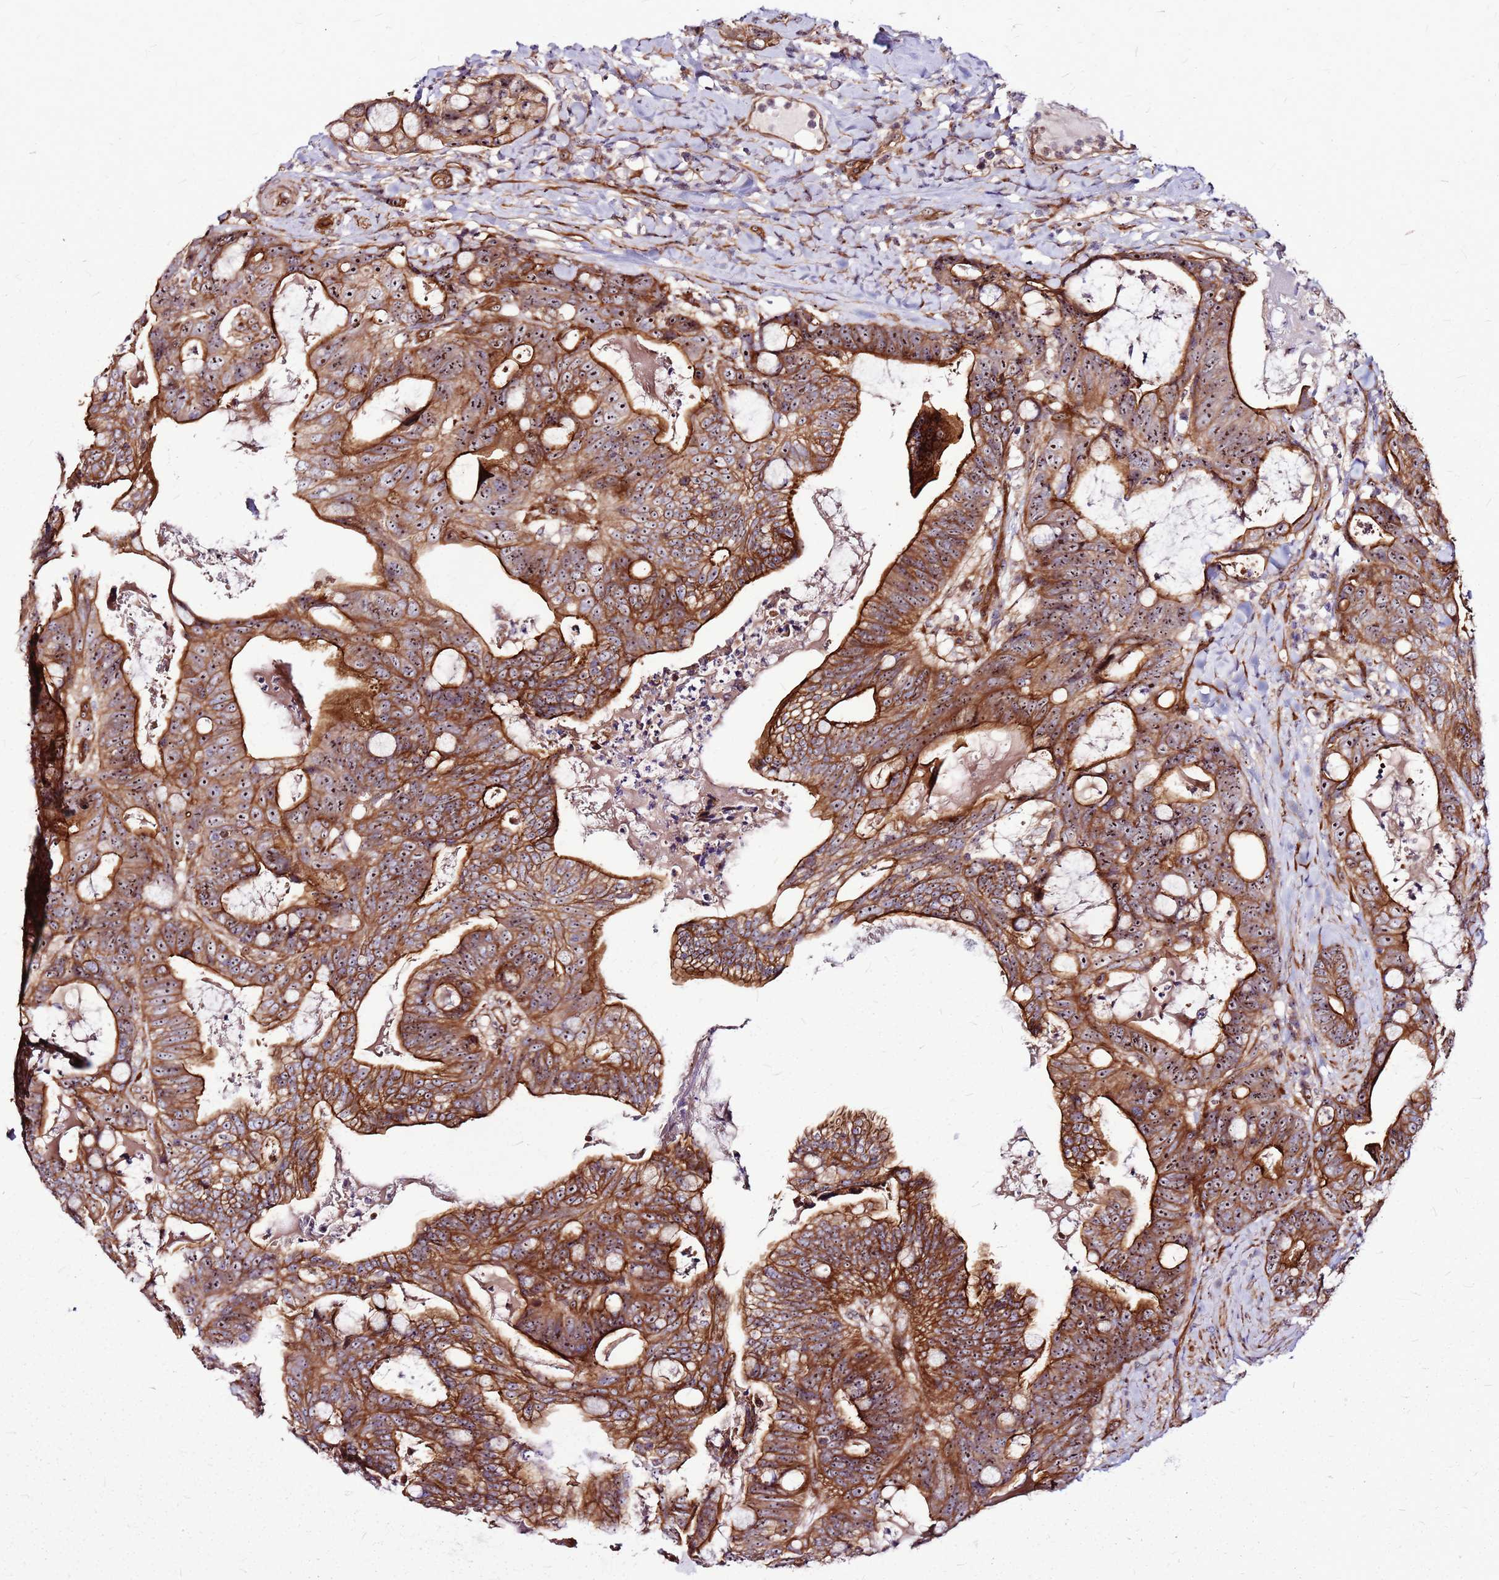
{"staining": {"intensity": "strong", "quantity": ">75%", "location": "cytoplasmic/membranous,nuclear"}, "tissue": "colorectal cancer", "cell_type": "Tumor cells", "image_type": "cancer", "snomed": [{"axis": "morphology", "description": "Adenocarcinoma, NOS"}, {"axis": "topography", "description": "Colon"}], "caption": "Human colorectal cancer (adenocarcinoma) stained for a protein (brown) shows strong cytoplasmic/membranous and nuclear positive expression in about >75% of tumor cells.", "gene": "TOPAZ1", "patient": {"sex": "female", "age": 82}}